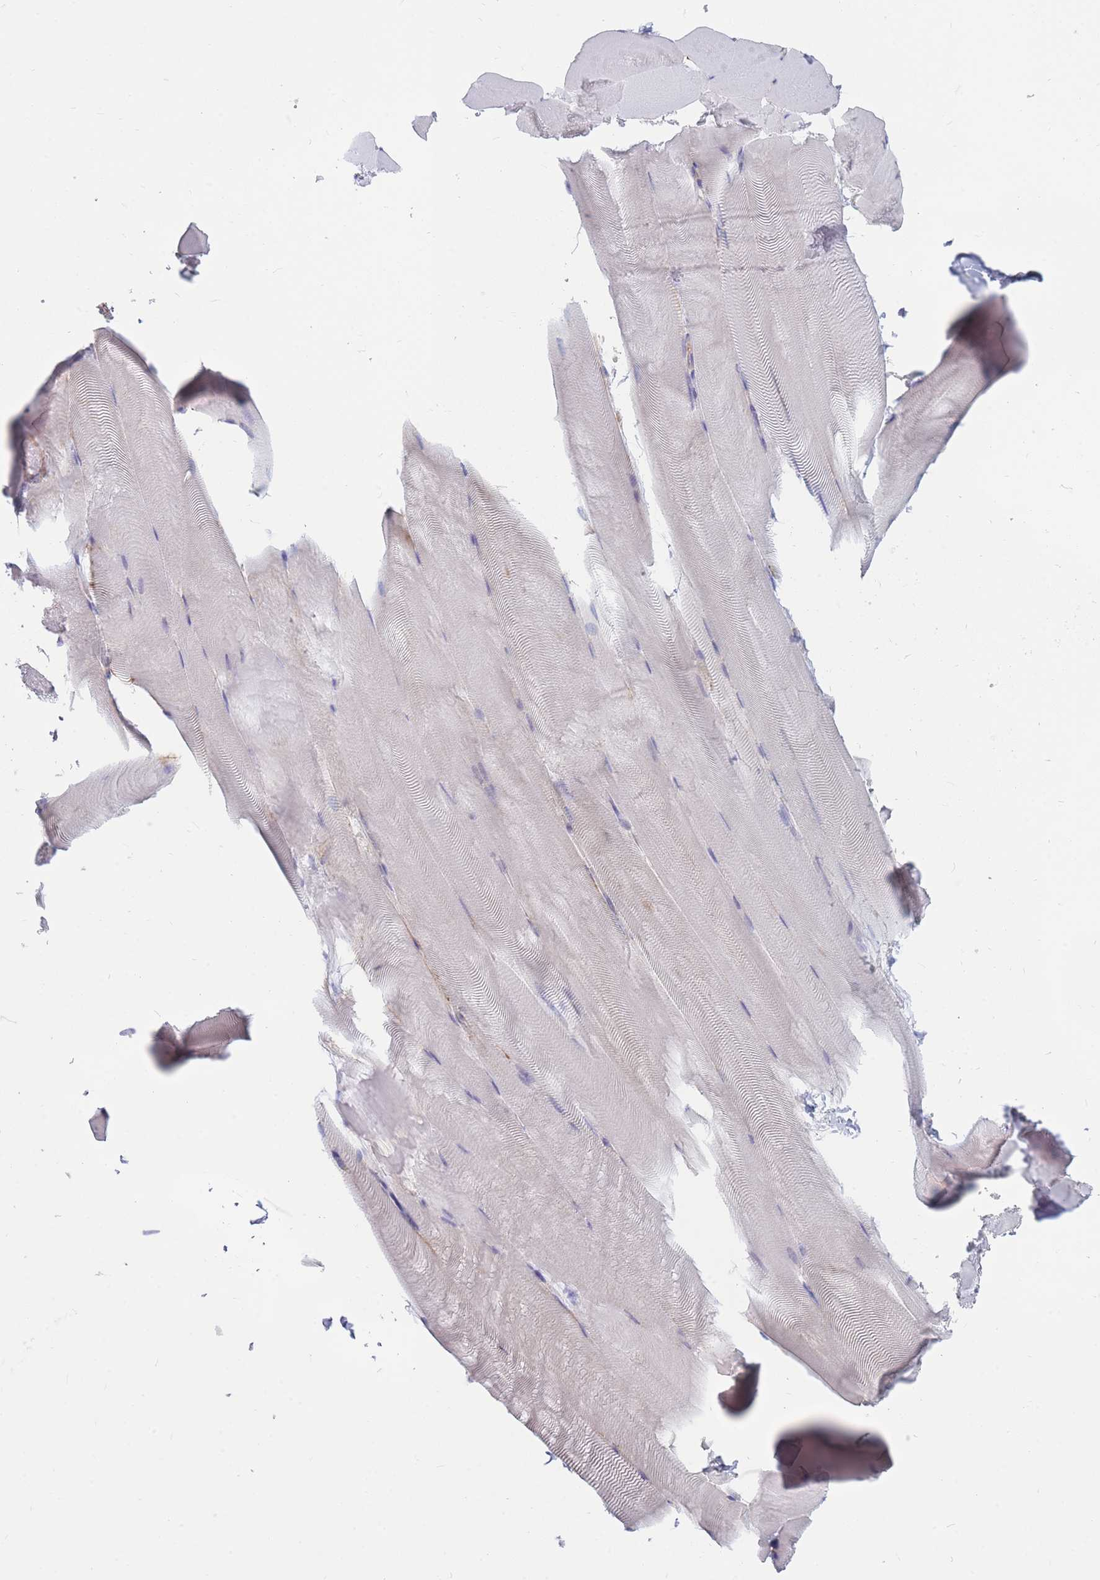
{"staining": {"intensity": "negative", "quantity": "none", "location": "none"}, "tissue": "skeletal muscle", "cell_type": "Myocytes", "image_type": "normal", "snomed": [{"axis": "morphology", "description": "Normal tissue, NOS"}, {"axis": "topography", "description": "Skeletal muscle"}], "caption": "Immunohistochemical staining of benign human skeletal muscle demonstrates no significant positivity in myocytes. Brightfield microscopy of IHC stained with DAB (brown) and hematoxylin (blue), captured at high magnification.", "gene": "RPL8", "patient": {"sex": "female", "age": 64}}